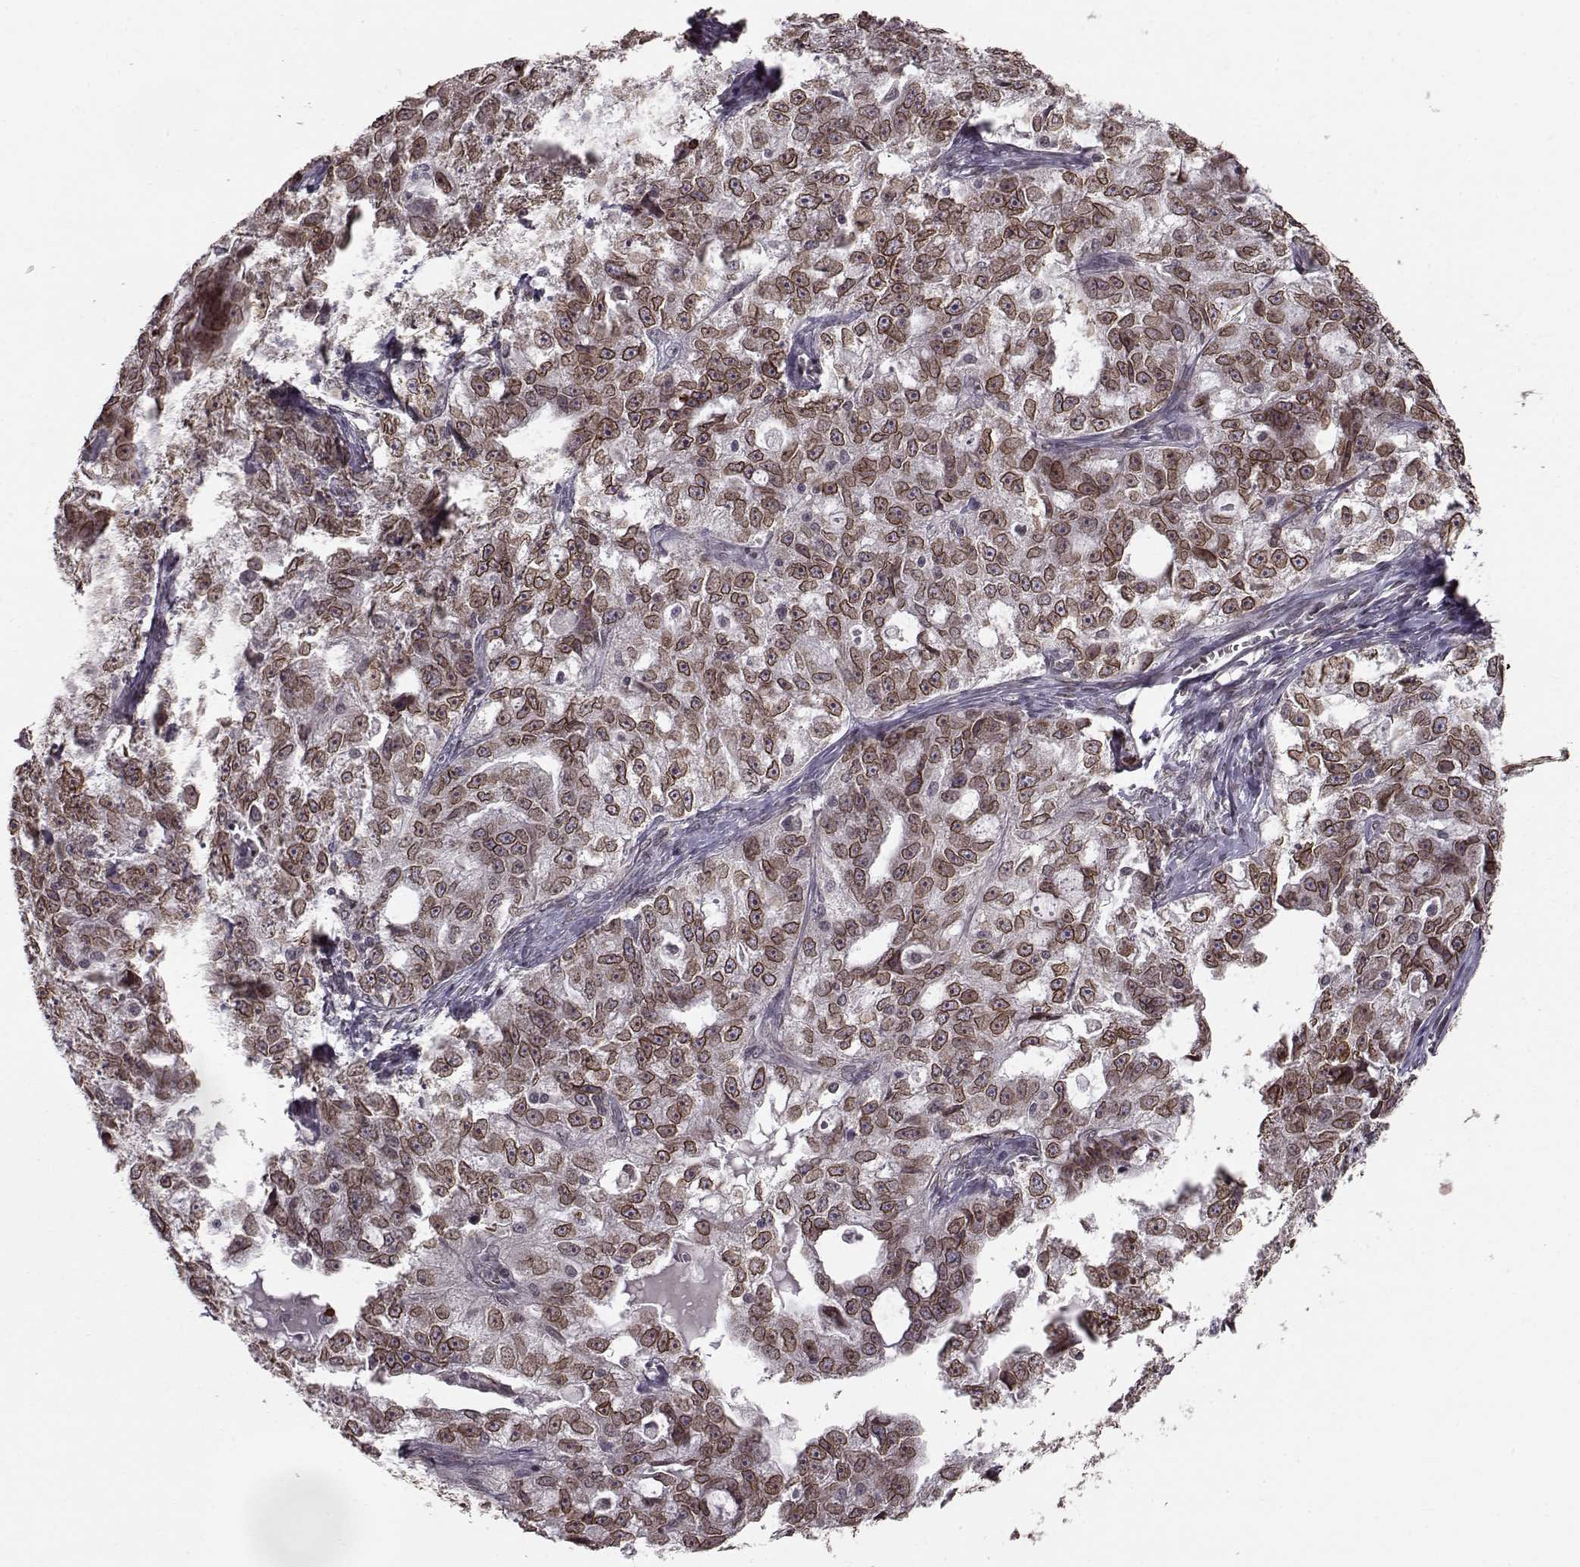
{"staining": {"intensity": "moderate", "quantity": ">75%", "location": "cytoplasmic/membranous,nuclear"}, "tissue": "ovarian cancer", "cell_type": "Tumor cells", "image_type": "cancer", "snomed": [{"axis": "morphology", "description": "Cystadenocarcinoma, serous, NOS"}, {"axis": "topography", "description": "Ovary"}], "caption": "Ovarian cancer stained for a protein exhibits moderate cytoplasmic/membranous and nuclear positivity in tumor cells. (DAB = brown stain, brightfield microscopy at high magnification).", "gene": "NUP37", "patient": {"sex": "female", "age": 51}}